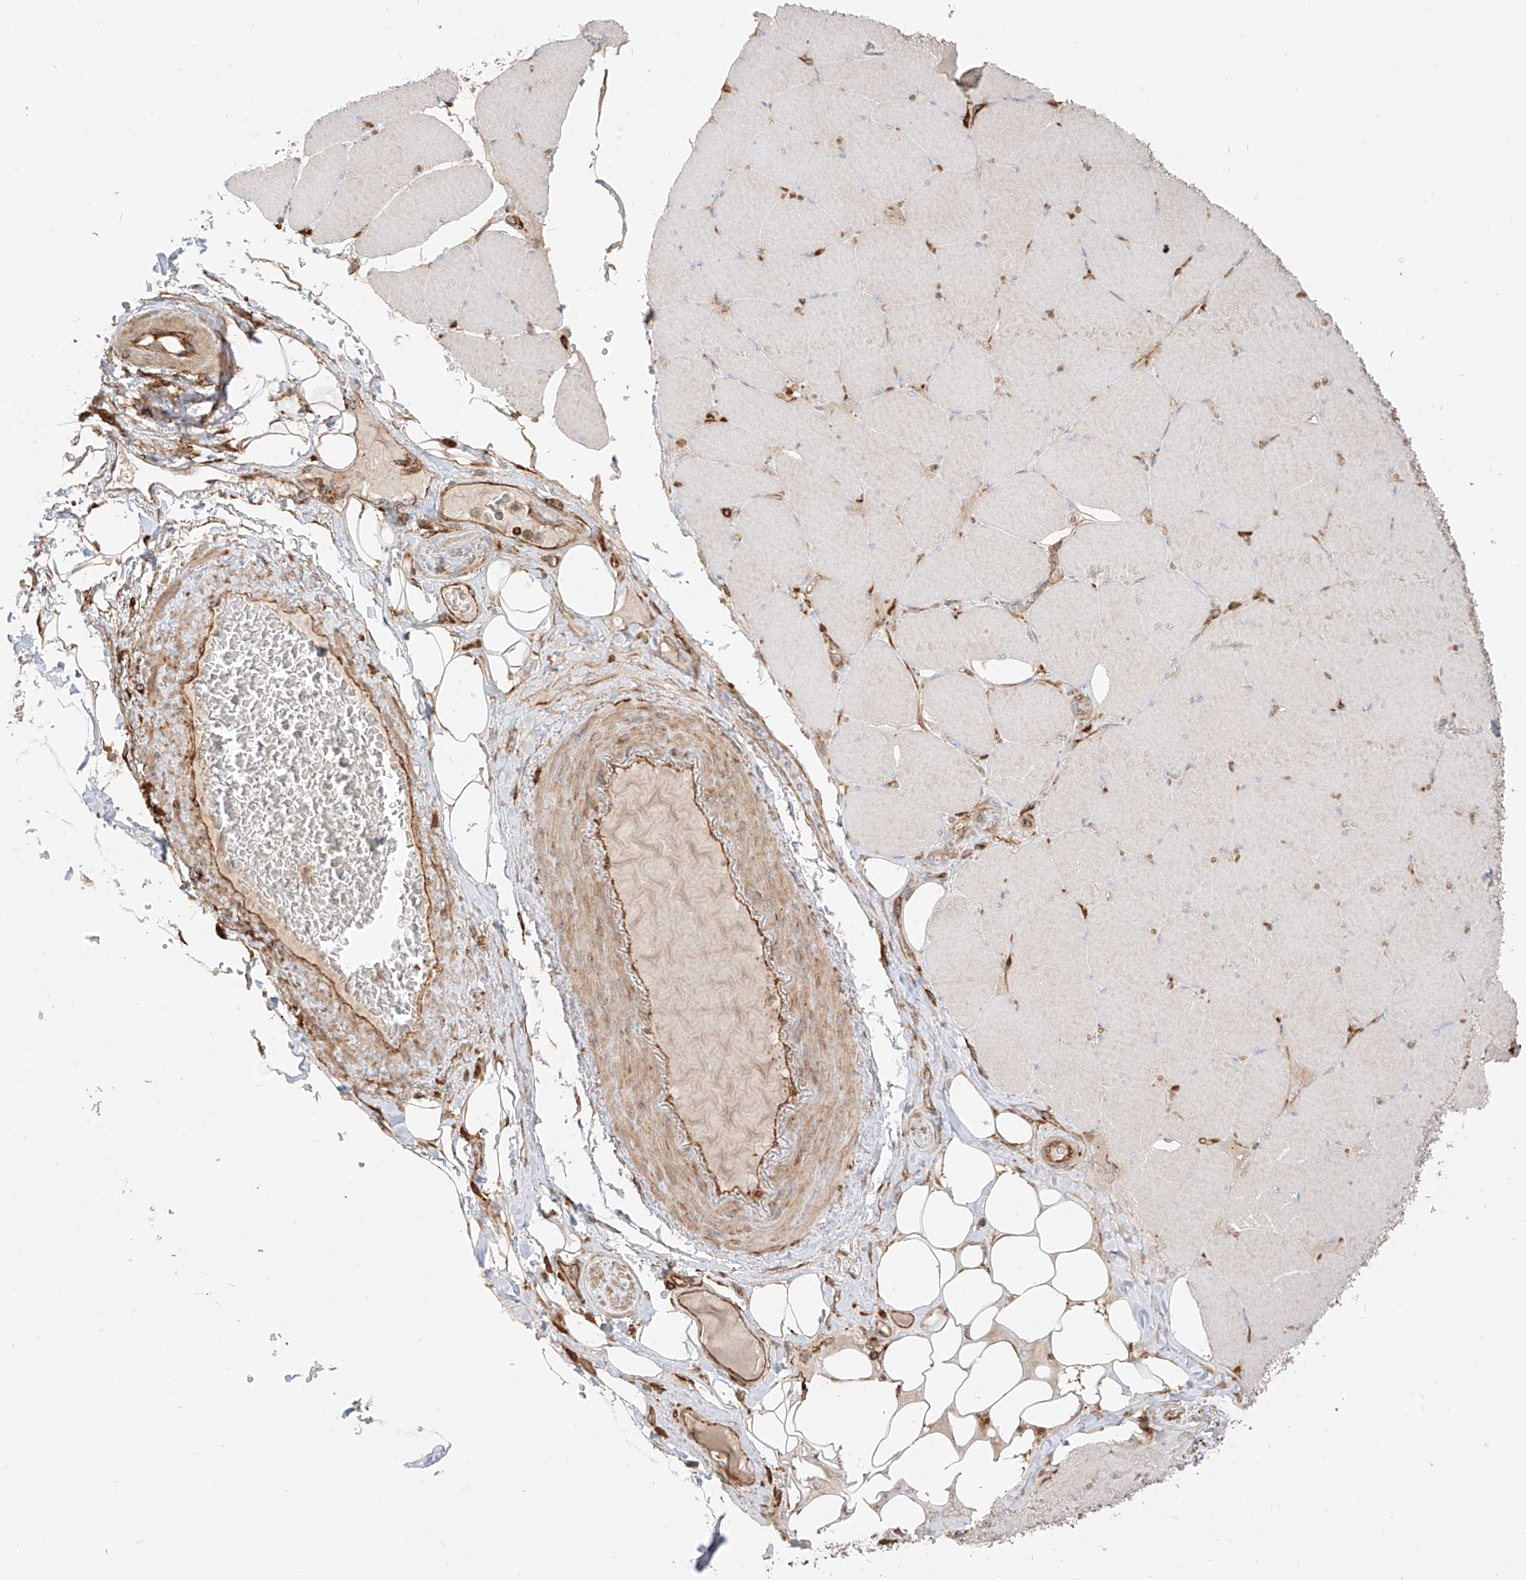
{"staining": {"intensity": "weak", "quantity": "25%-75%", "location": "cytoplasmic/membranous"}, "tissue": "skeletal muscle", "cell_type": "Myocytes", "image_type": "normal", "snomed": [{"axis": "morphology", "description": "Normal tissue, NOS"}, {"axis": "topography", "description": "Skeletal muscle"}, {"axis": "topography", "description": "Head-Neck"}], "caption": "Immunohistochemical staining of benign skeletal muscle shows 25%-75% levels of weak cytoplasmic/membranous protein positivity in about 25%-75% of myocytes. (DAB (3,3'-diaminobenzidine) = brown stain, brightfield microscopy at high magnification).", "gene": "SNX9", "patient": {"sex": "male", "age": 66}}